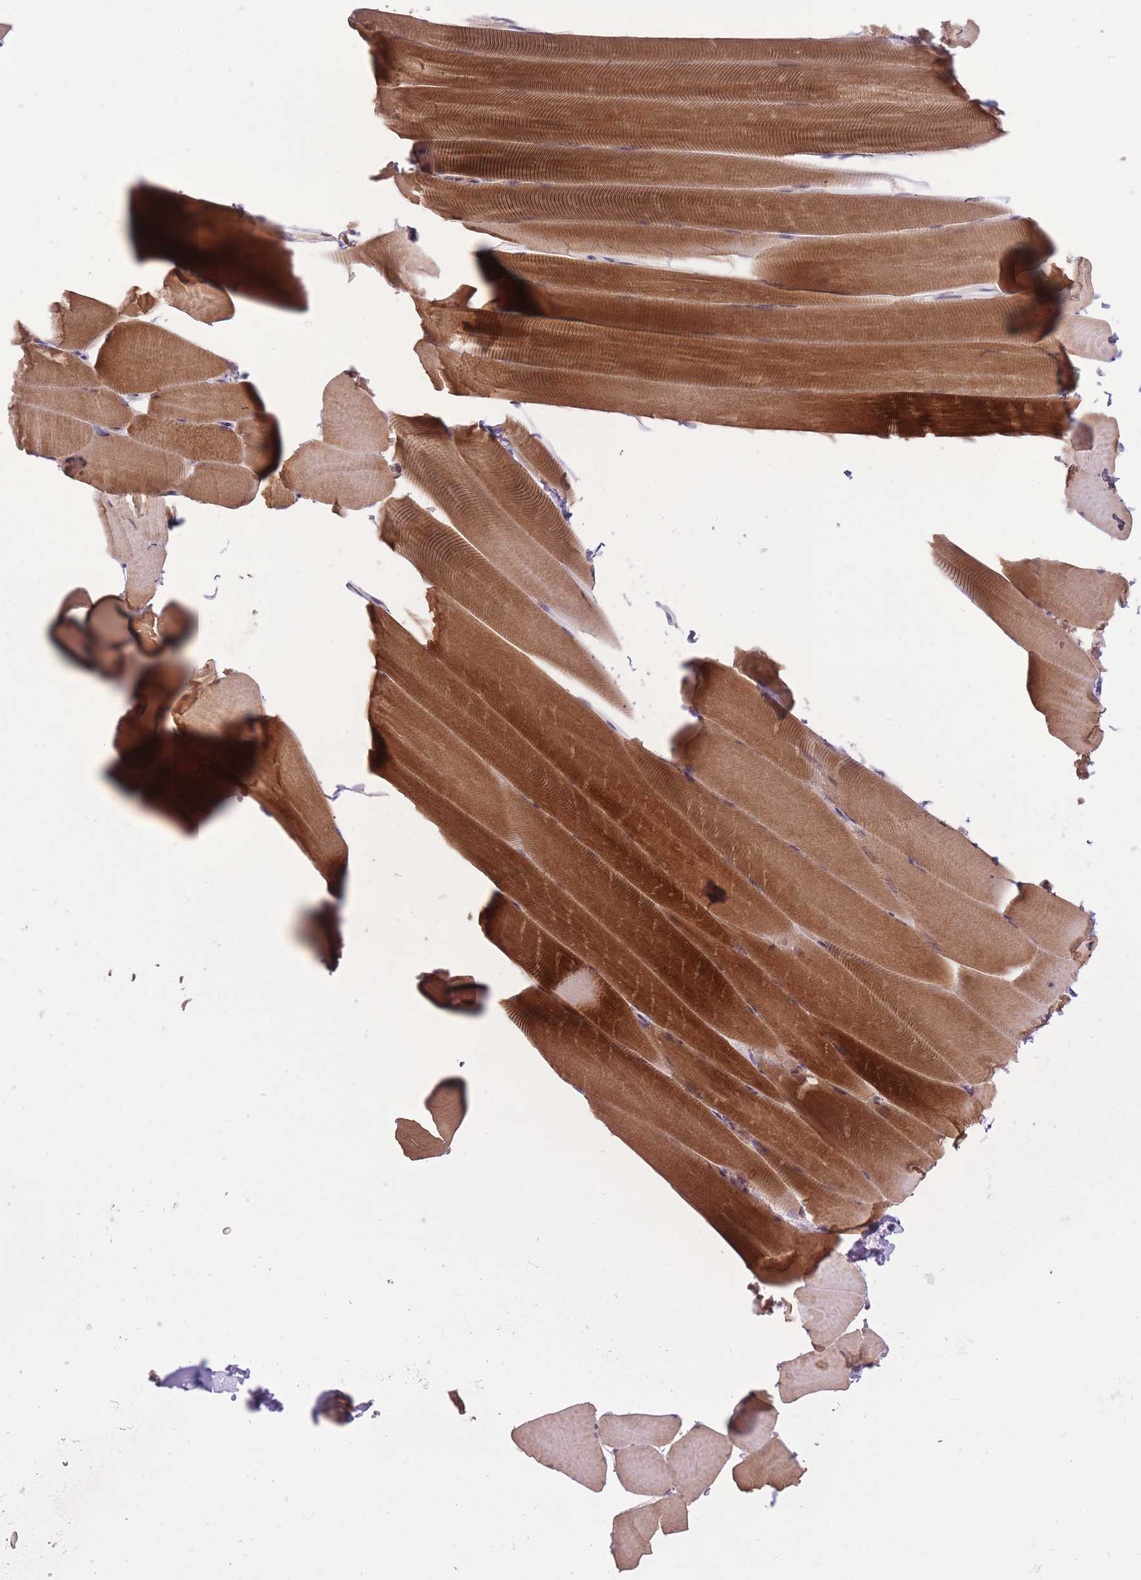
{"staining": {"intensity": "strong", "quantity": ">75%", "location": "cytoplasmic/membranous"}, "tissue": "skeletal muscle", "cell_type": "Myocytes", "image_type": "normal", "snomed": [{"axis": "morphology", "description": "Normal tissue, NOS"}, {"axis": "topography", "description": "Skeletal muscle"}], "caption": "DAB (3,3'-diaminobenzidine) immunohistochemical staining of normal human skeletal muscle demonstrates strong cytoplasmic/membranous protein staining in approximately >75% of myocytes.", "gene": "POLR3F", "patient": {"sex": "male", "age": 25}}